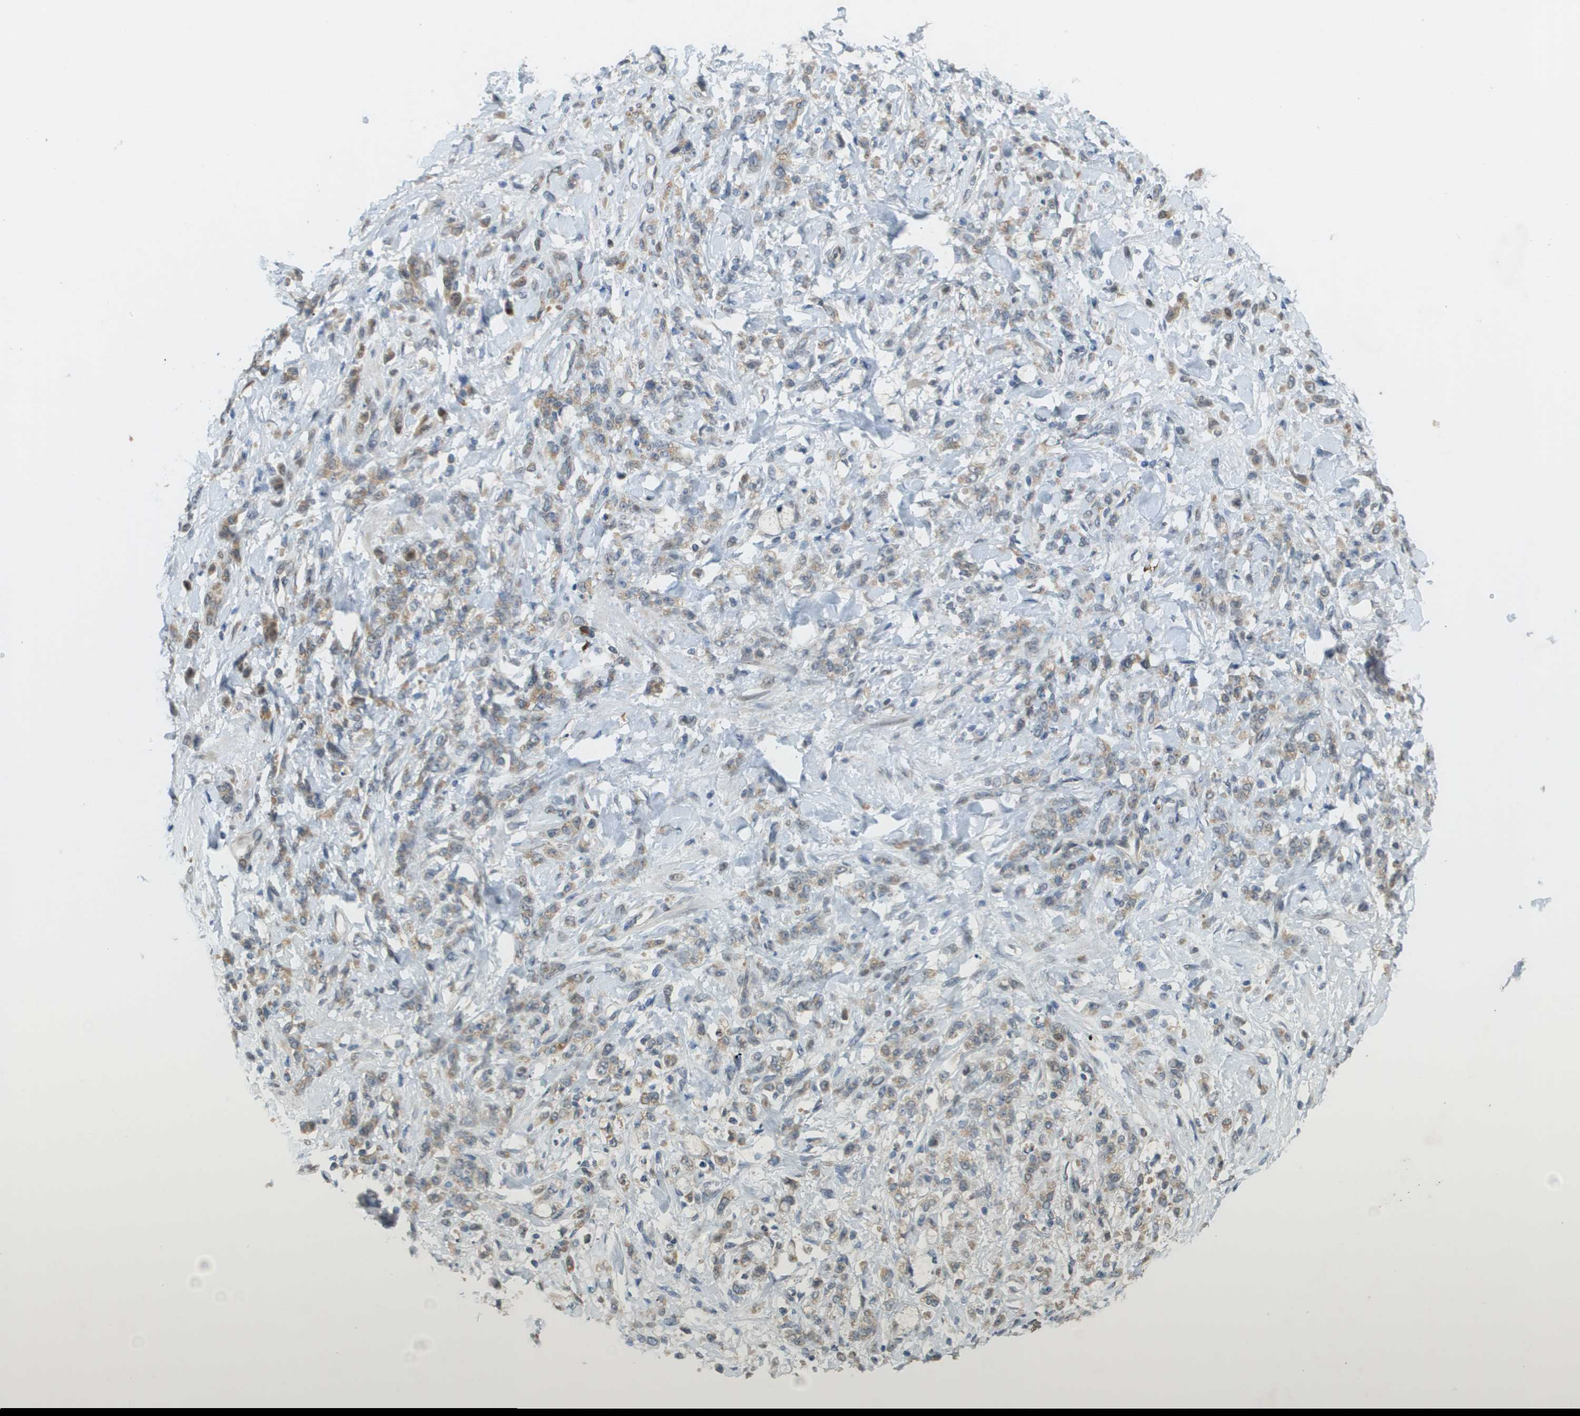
{"staining": {"intensity": "moderate", "quantity": ">75%", "location": "cytoplasmic/membranous"}, "tissue": "stomach cancer", "cell_type": "Tumor cells", "image_type": "cancer", "snomed": [{"axis": "morphology", "description": "Normal tissue, NOS"}, {"axis": "morphology", "description": "Adenocarcinoma, NOS"}, {"axis": "topography", "description": "Stomach"}], "caption": "Immunohistochemical staining of human stomach cancer exhibits moderate cytoplasmic/membranous protein positivity in about >75% of tumor cells.", "gene": "CACNB4", "patient": {"sex": "male", "age": 82}}